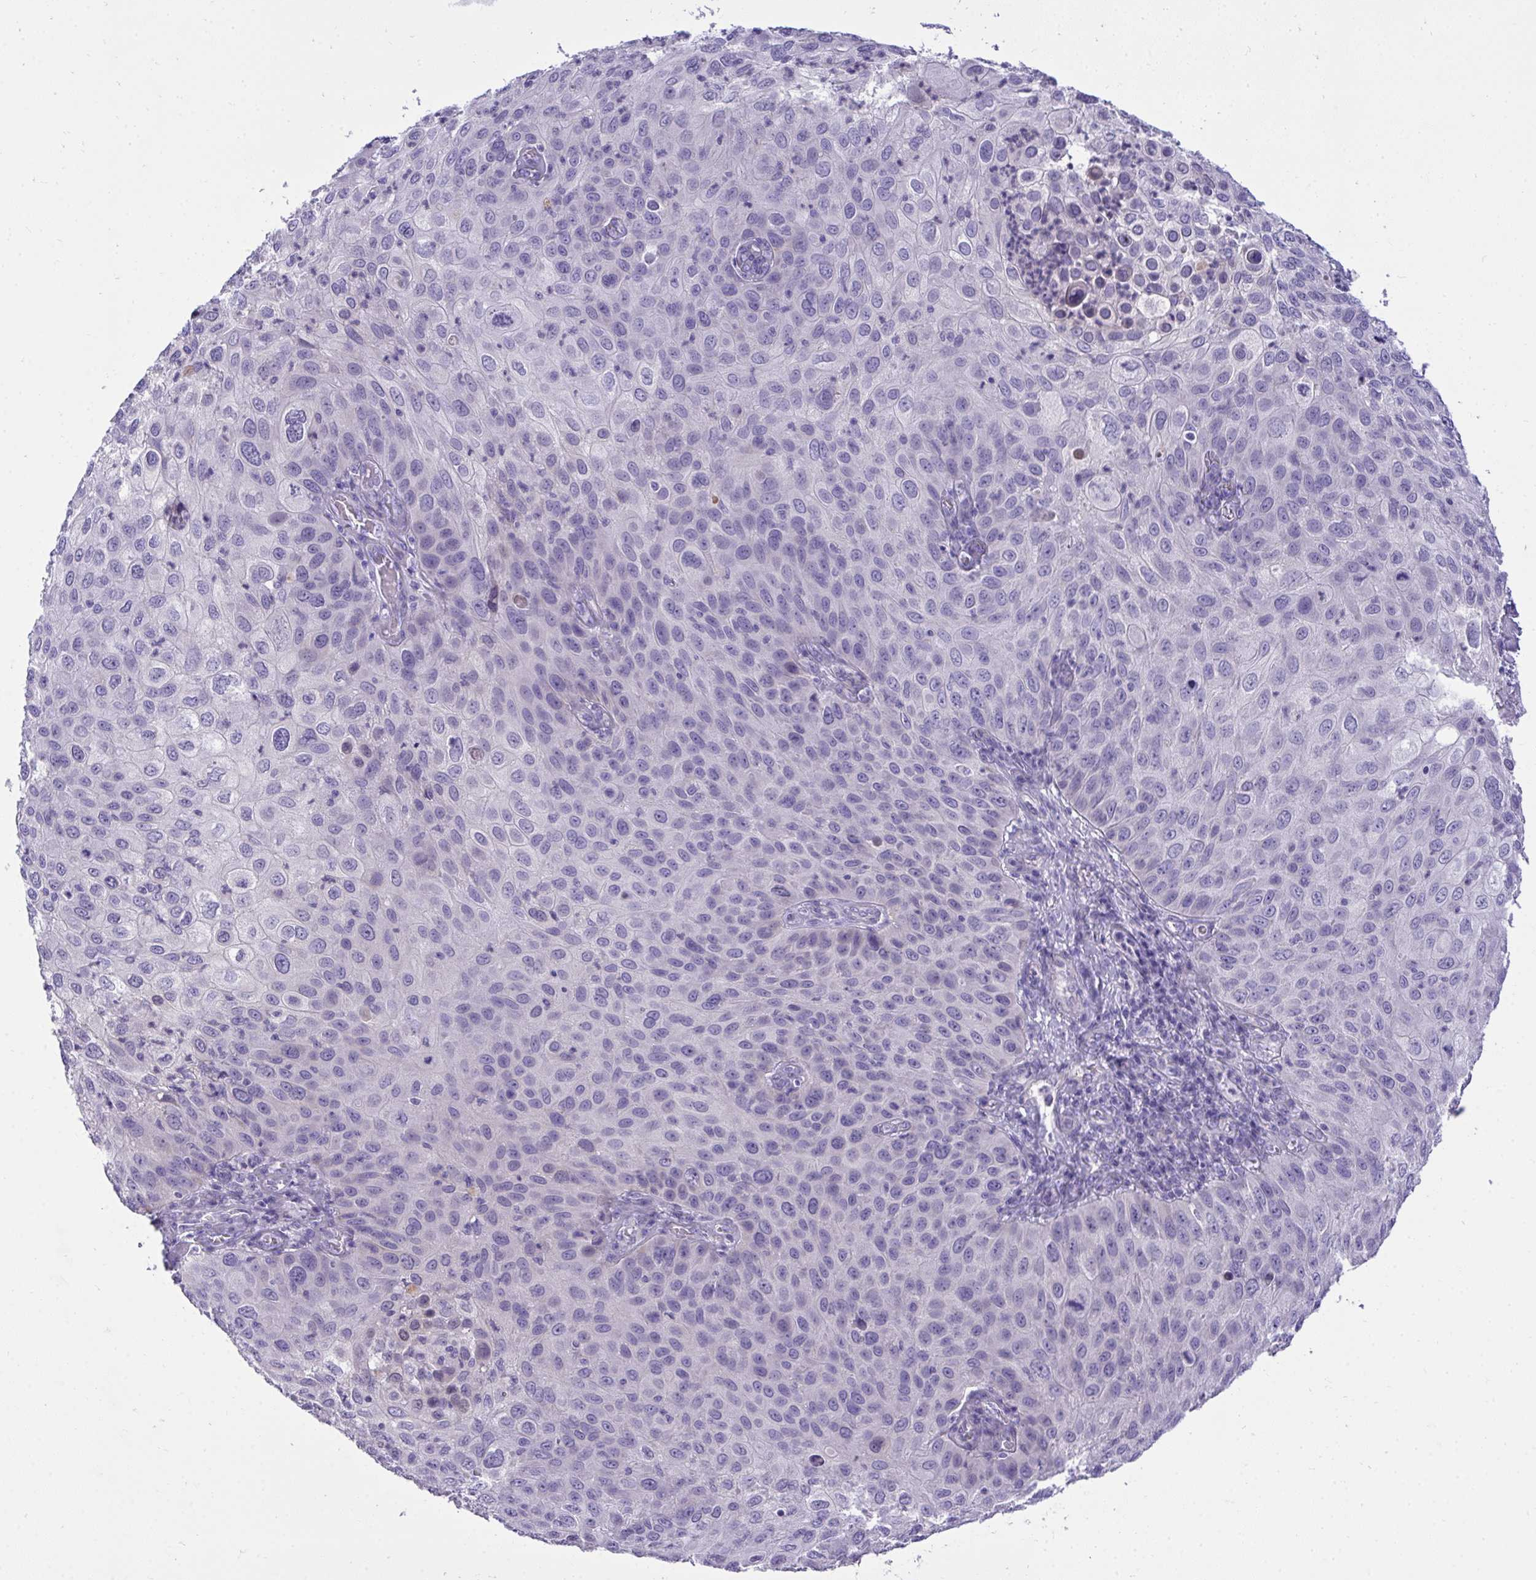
{"staining": {"intensity": "negative", "quantity": "none", "location": "none"}, "tissue": "skin cancer", "cell_type": "Tumor cells", "image_type": "cancer", "snomed": [{"axis": "morphology", "description": "Squamous cell carcinoma, NOS"}, {"axis": "topography", "description": "Skin"}], "caption": "Tumor cells show no significant expression in skin squamous cell carcinoma.", "gene": "TMCO5A", "patient": {"sex": "male", "age": 87}}